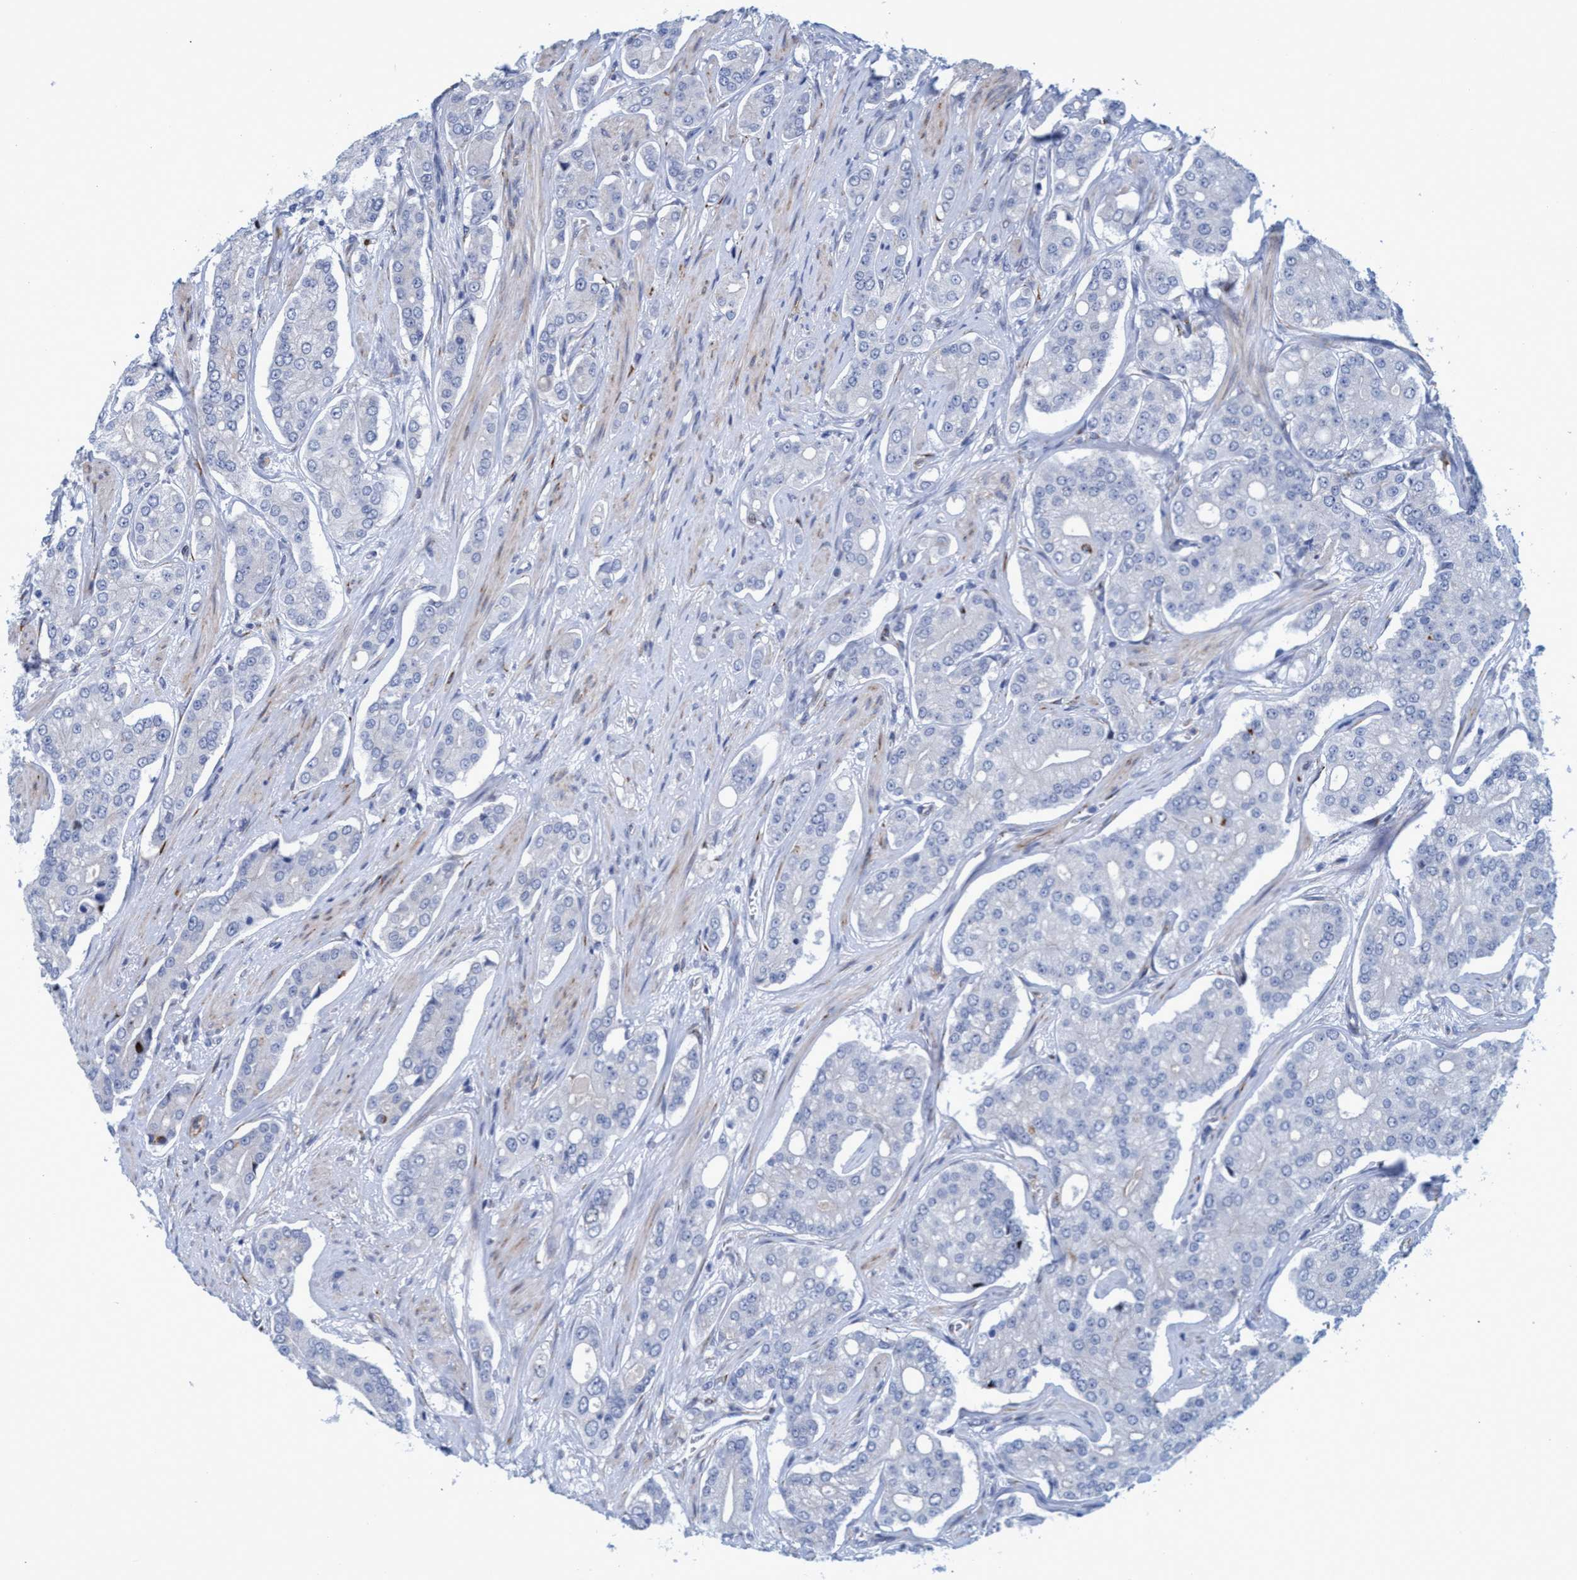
{"staining": {"intensity": "negative", "quantity": "none", "location": "none"}, "tissue": "prostate cancer", "cell_type": "Tumor cells", "image_type": "cancer", "snomed": [{"axis": "morphology", "description": "Adenocarcinoma, High grade"}, {"axis": "topography", "description": "Prostate"}], "caption": "Immunohistochemical staining of human prostate cancer reveals no significant expression in tumor cells.", "gene": "SLC43A2", "patient": {"sex": "male", "age": 71}}